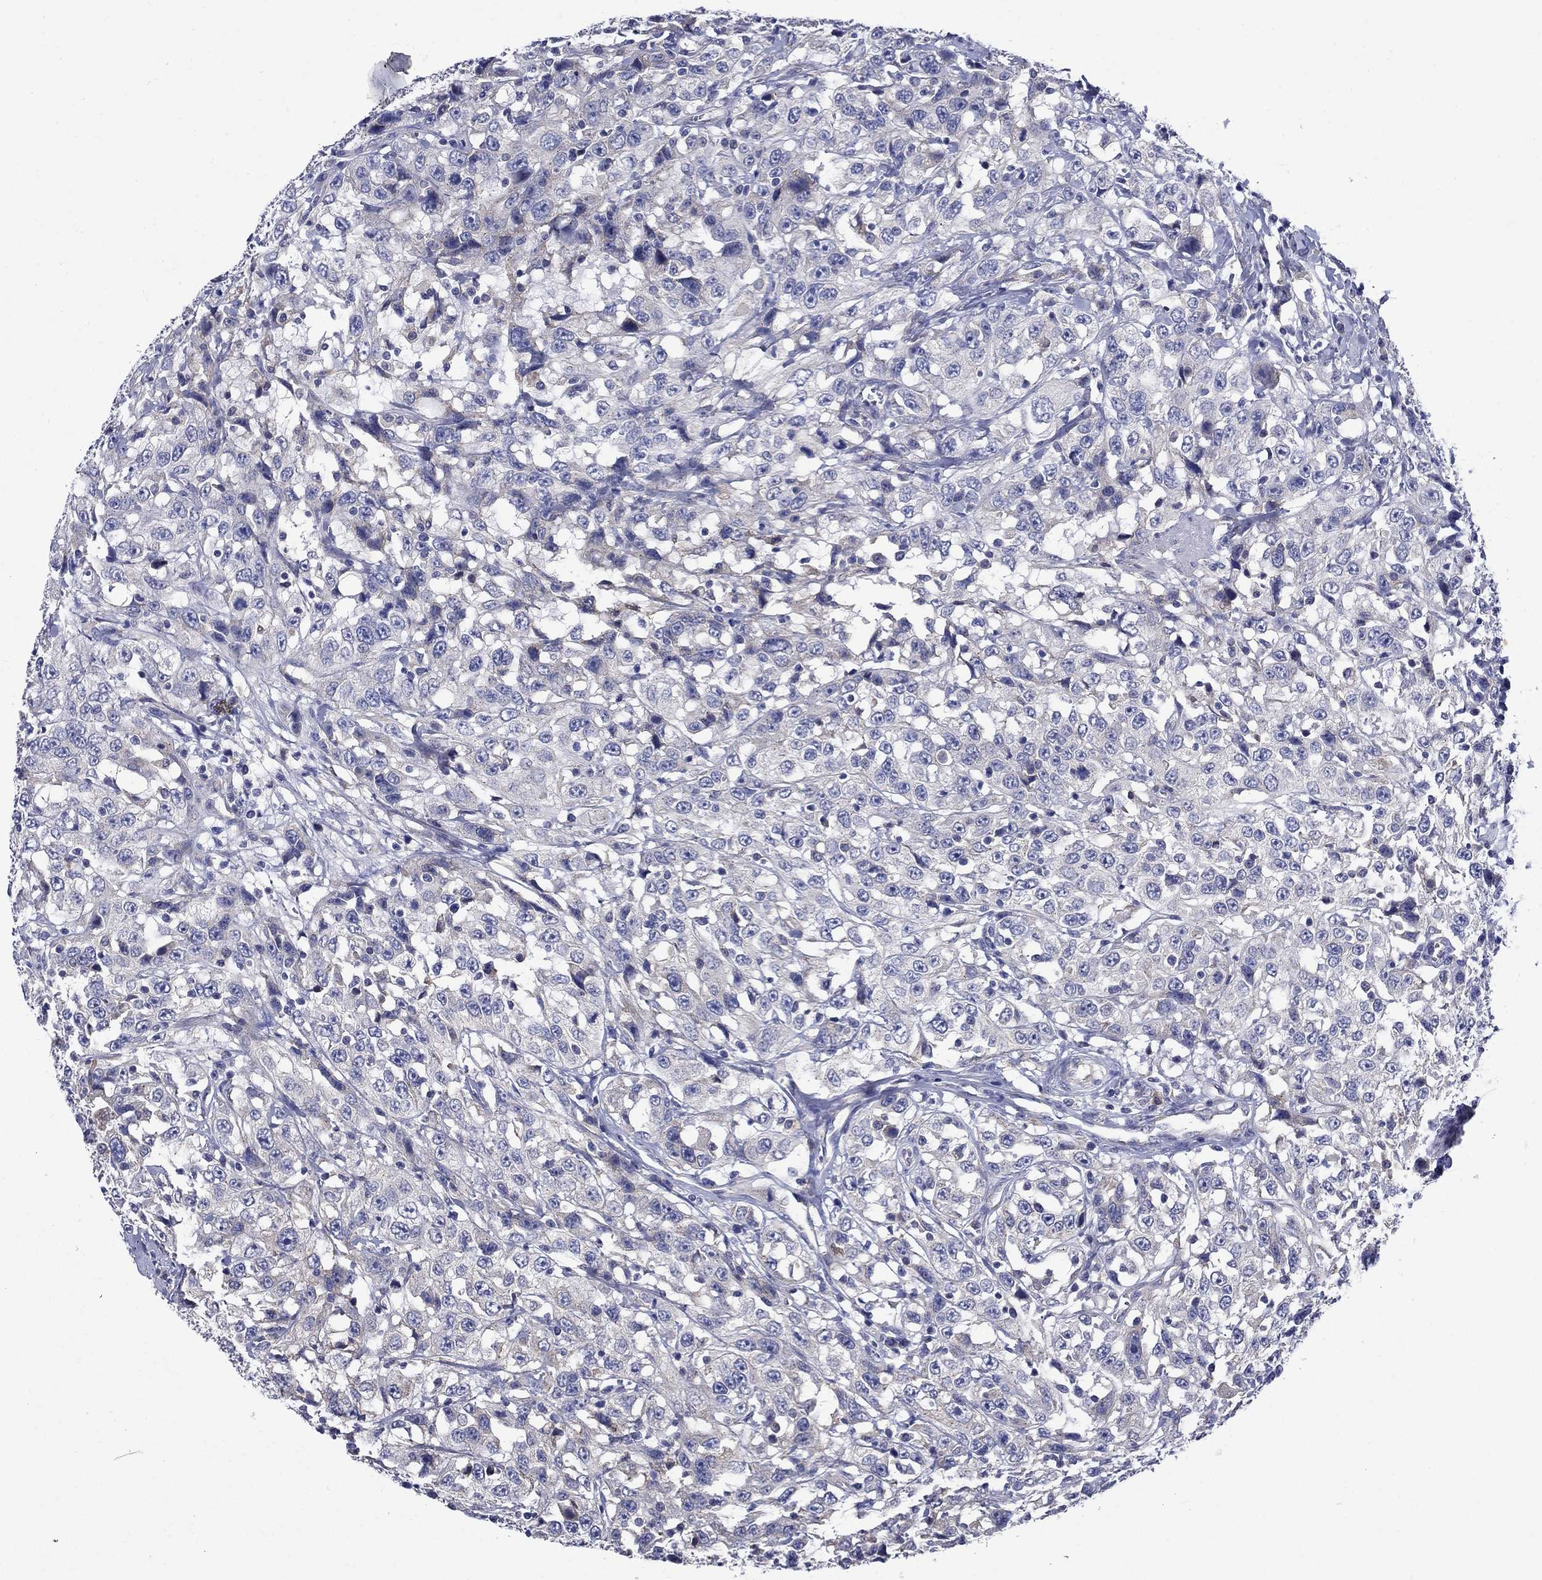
{"staining": {"intensity": "negative", "quantity": "none", "location": "none"}, "tissue": "urothelial cancer", "cell_type": "Tumor cells", "image_type": "cancer", "snomed": [{"axis": "morphology", "description": "Urothelial carcinoma, NOS"}, {"axis": "morphology", "description": "Urothelial carcinoma, High grade"}, {"axis": "topography", "description": "Urinary bladder"}], "caption": "Immunohistochemistry of human urothelial carcinoma (high-grade) reveals no positivity in tumor cells. The staining is performed using DAB (3,3'-diaminobenzidine) brown chromogen with nuclei counter-stained in using hematoxylin.", "gene": "SULT2B1", "patient": {"sex": "female", "age": 73}}